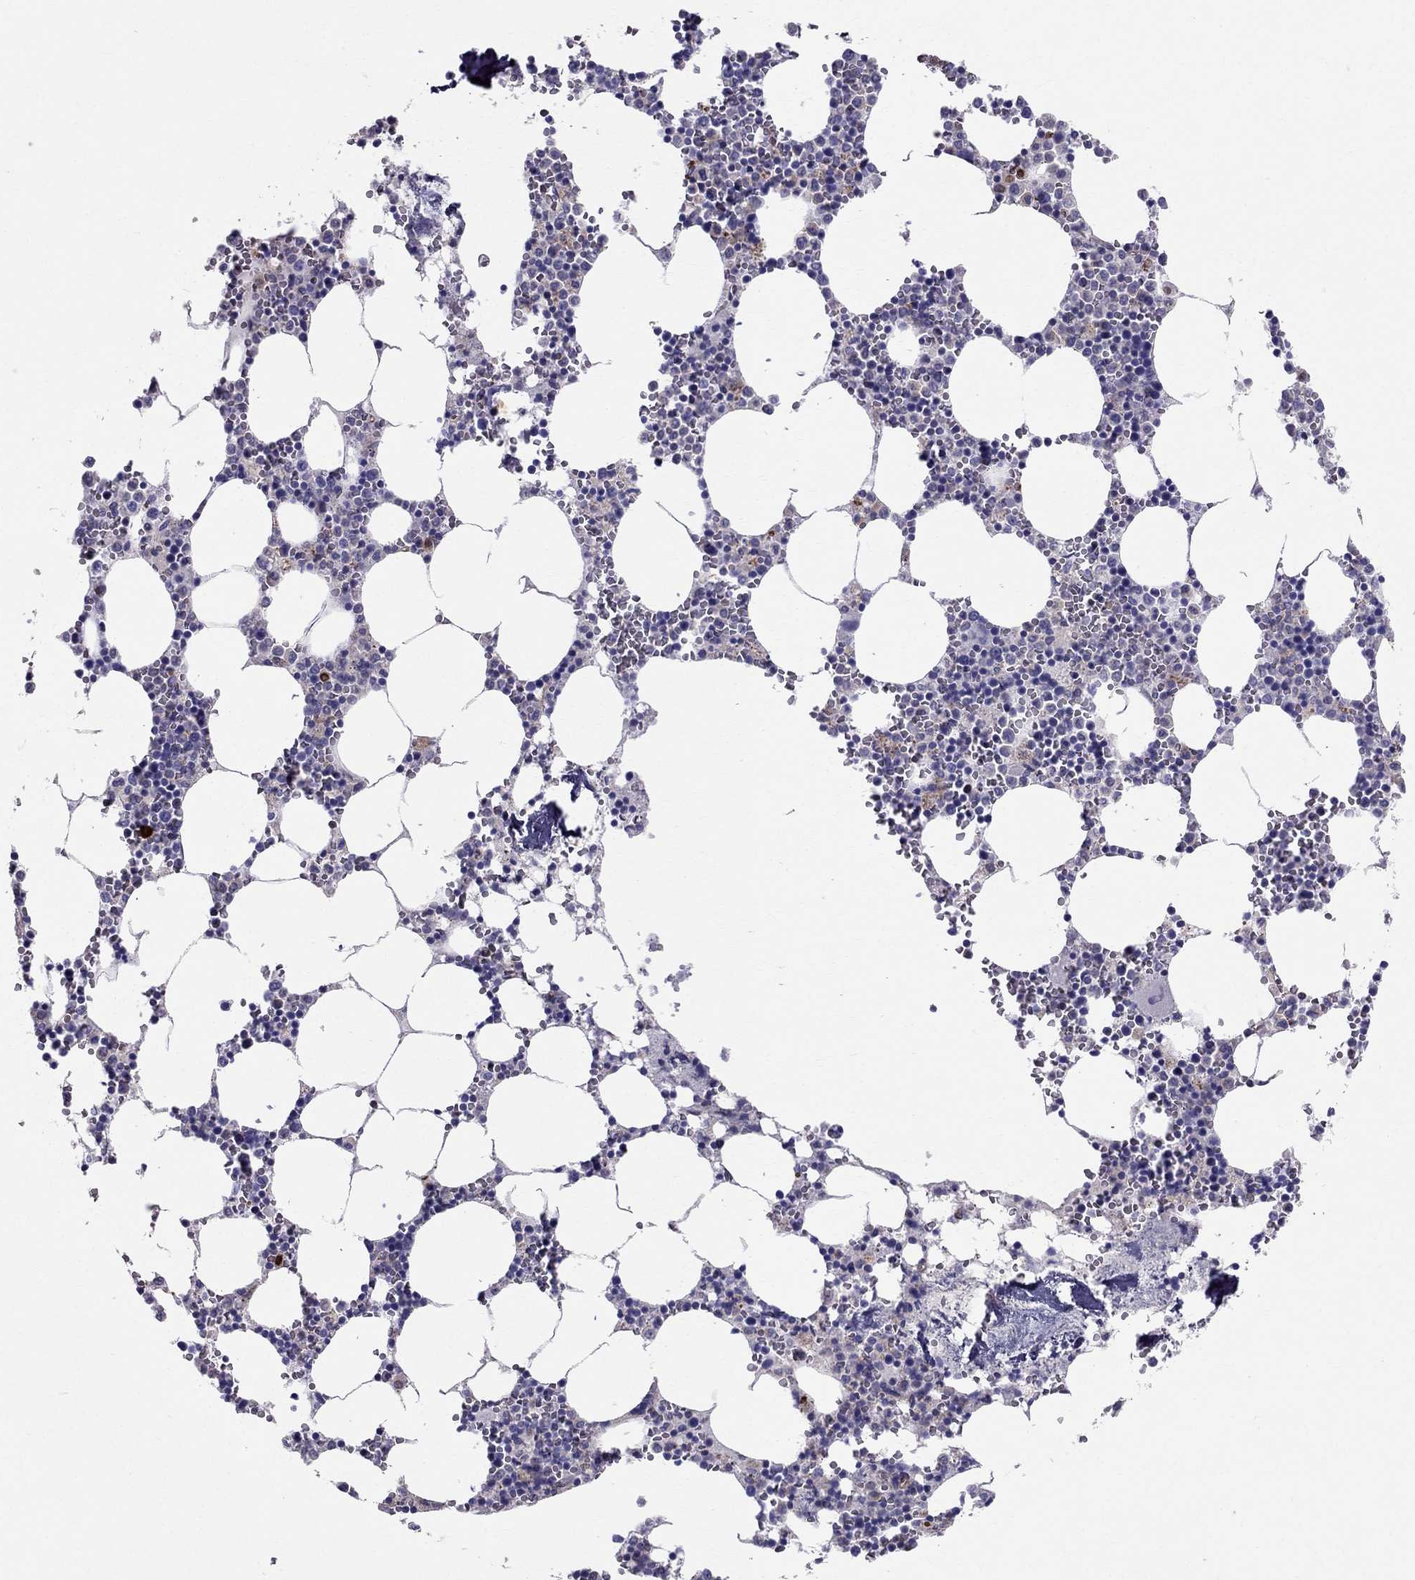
{"staining": {"intensity": "negative", "quantity": "none", "location": "none"}, "tissue": "bone marrow", "cell_type": "Hematopoietic cells", "image_type": "normal", "snomed": [{"axis": "morphology", "description": "Normal tissue, NOS"}, {"axis": "topography", "description": "Bone marrow"}], "caption": "Bone marrow stained for a protein using immunohistochemistry (IHC) reveals no positivity hematopoietic cells.", "gene": "ENOX1", "patient": {"sex": "female", "age": 64}}